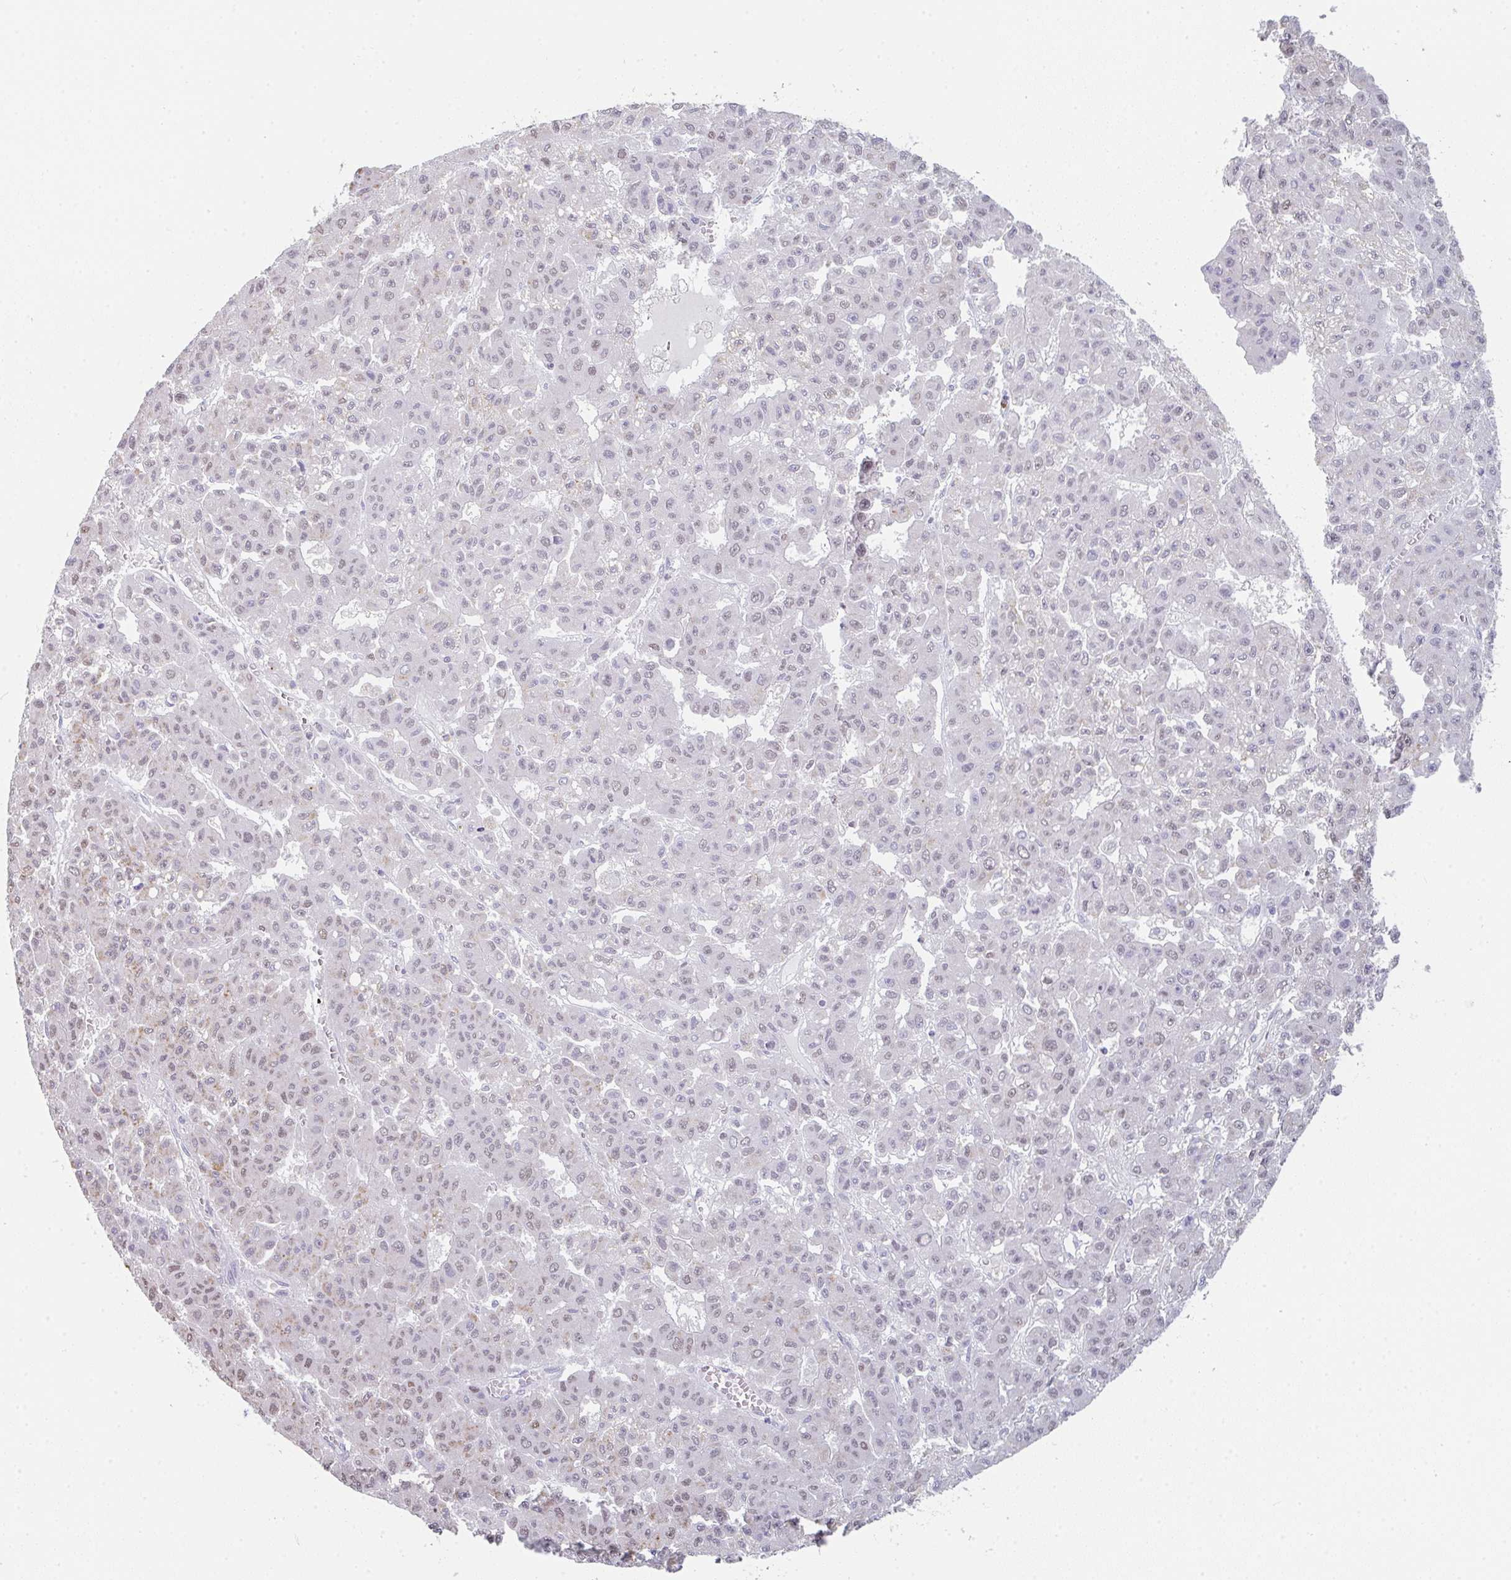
{"staining": {"intensity": "weak", "quantity": ">75%", "location": "nuclear"}, "tissue": "liver cancer", "cell_type": "Tumor cells", "image_type": "cancer", "snomed": [{"axis": "morphology", "description": "Carcinoma, Hepatocellular, NOS"}, {"axis": "topography", "description": "Liver"}], "caption": "The immunohistochemical stain shows weak nuclear expression in tumor cells of liver cancer tissue.", "gene": "RUBCN", "patient": {"sex": "male", "age": 70}}